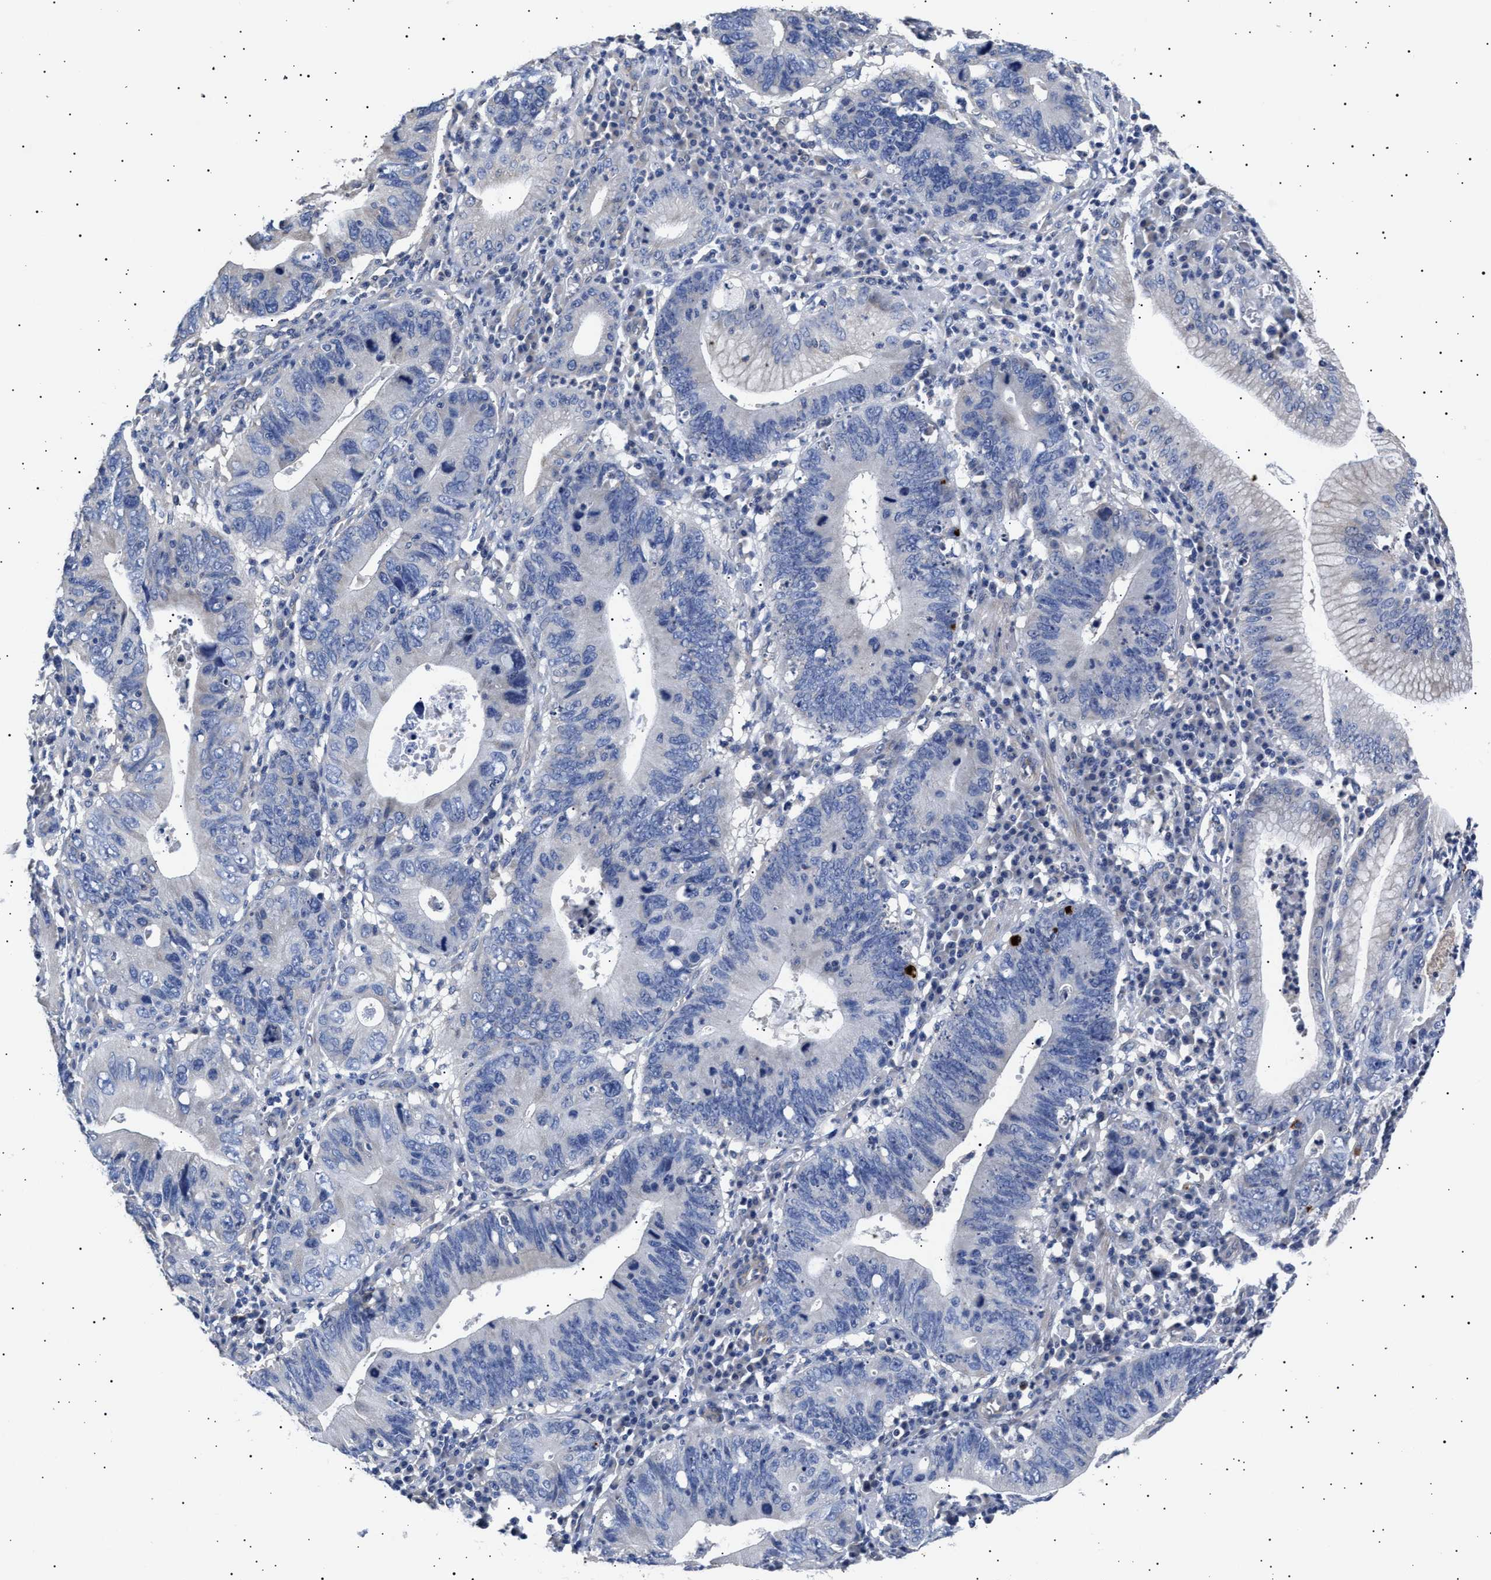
{"staining": {"intensity": "negative", "quantity": "none", "location": "none"}, "tissue": "stomach cancer", "cell_type": "Tumor cells", "image_type": "cancer", "snomed": [{"axis": "morphology", "description": "Adenocarcinoma, NOS"}, {"axis": "topography", "description": "Stomach"}], "caption": "High power microscopy image of an IHC photomicrograph of stomach cancer (adenocarcinoma), revealing no significant expression in tumor cells. (Brightfield microscopy of DAB immunohistochemistry at high magnification).", "gene": "HEMGN", "patient": {"sex": "male", "age": 59}}